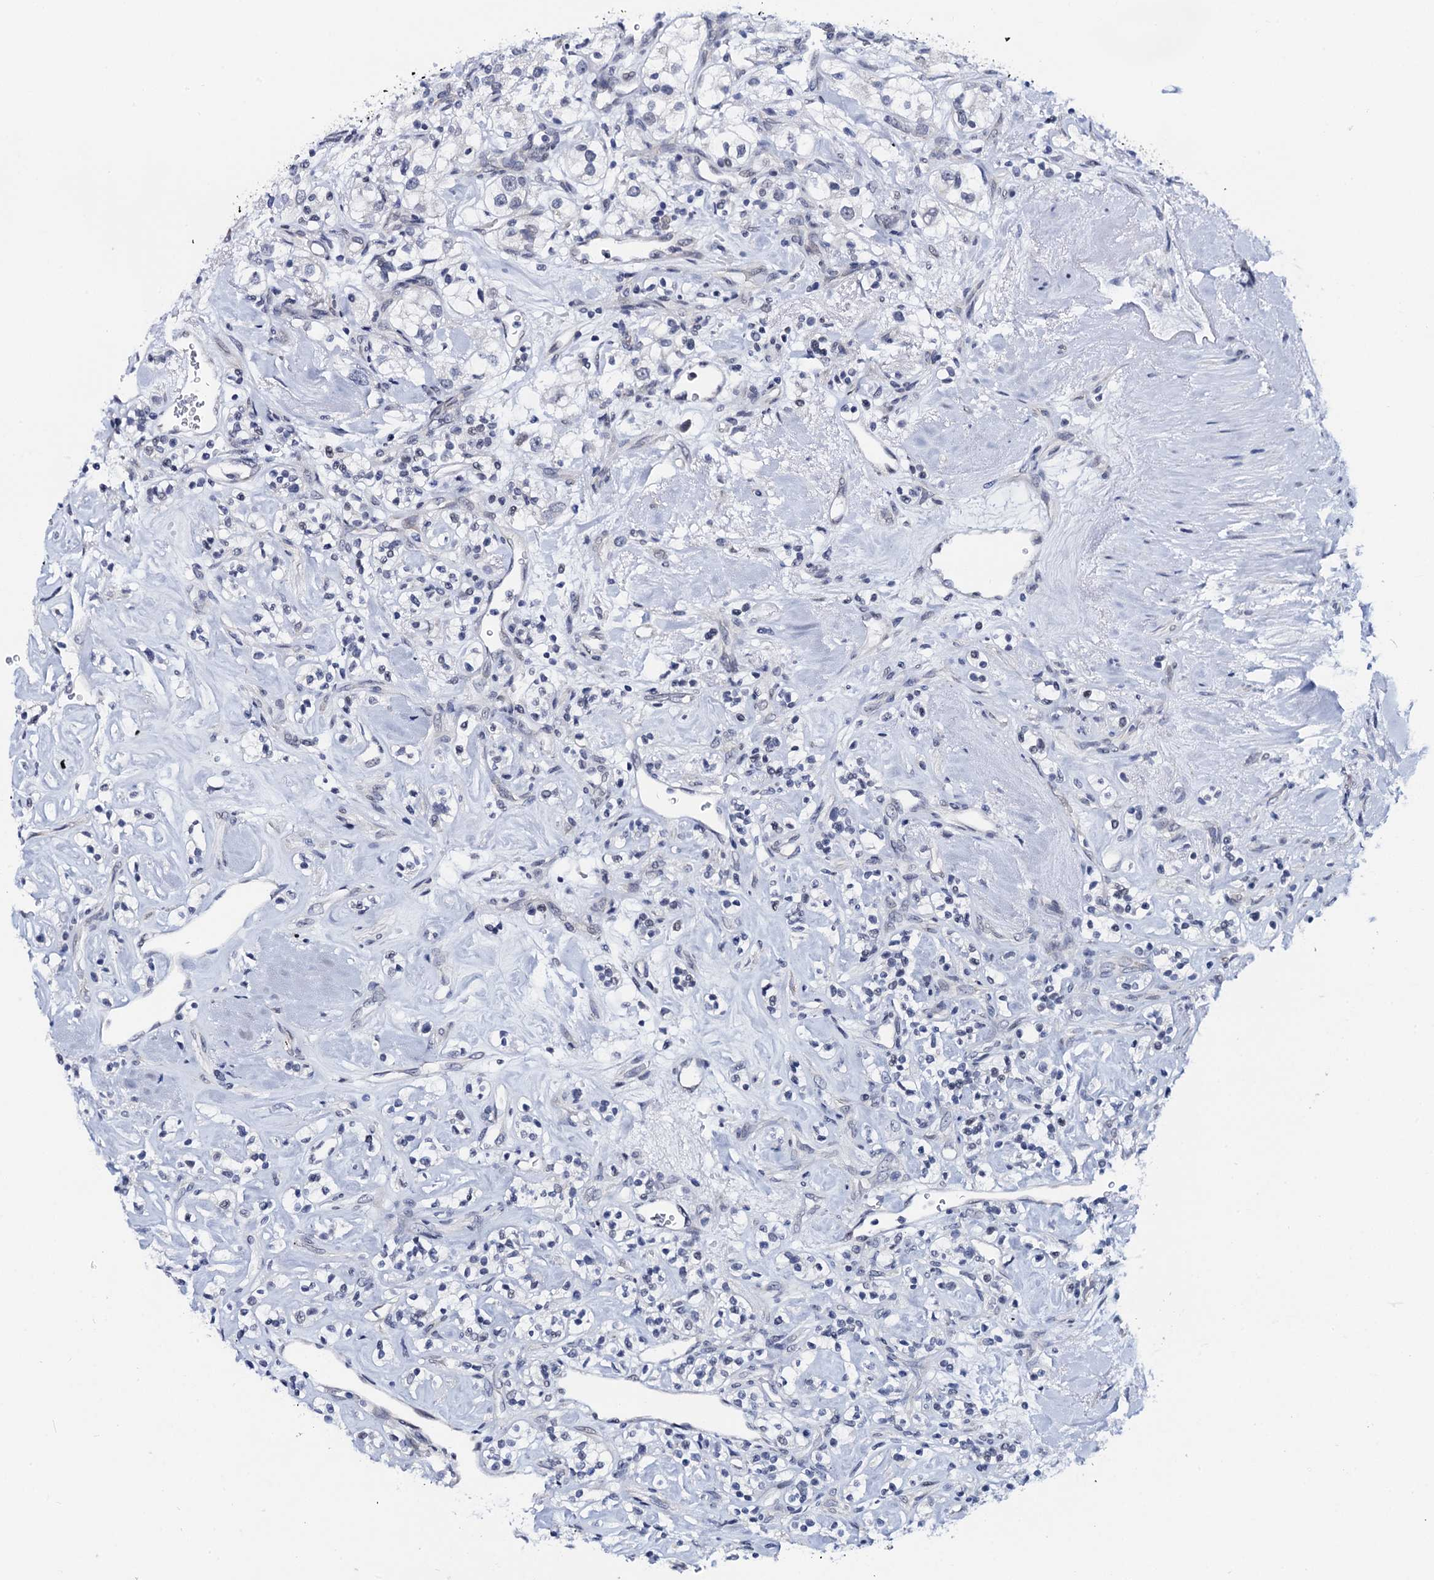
{"staining": {"intensity": "negative", "quantity": "none", "location": "none"}, "tissue": "renal cancer", "cell_type": "Tumor cells", "image_type": "cancer", "snomed": [{"axis": "morphology", "description": "Adenocarcinoma, NOS"}, {"axis": "topography", "description": "Kidney"}], "caption": "Renal cancer (adenocarcinoma) was stained to show a protein in brown. There is no significant staining in tumor cells.", "gene": "C16orf87", "patient": {"sex": "male", "age": 77}}